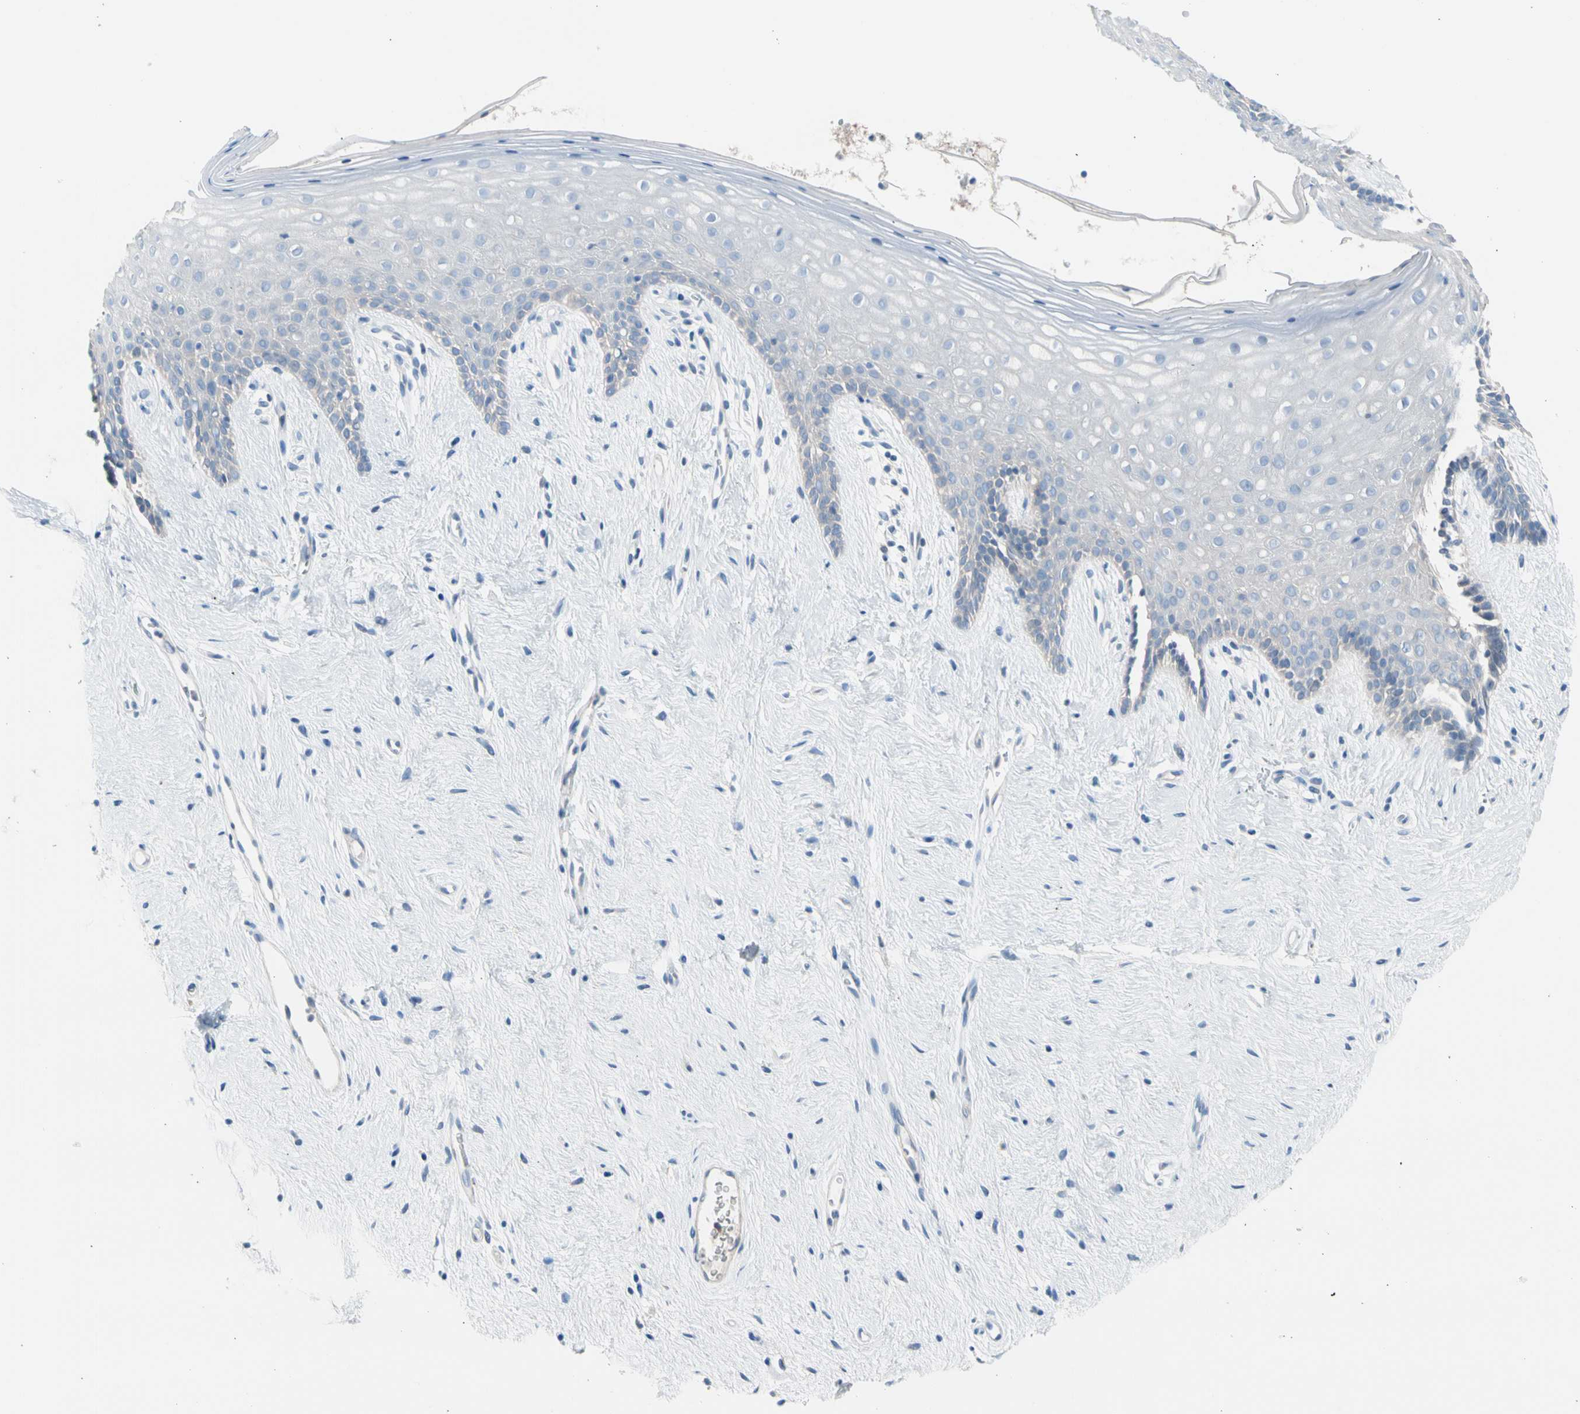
{"staining": {"intensity": "negative", "quantity": "none", "location": "none"}, "tissue": "vagina", "cell_type": "Squamous epithelial cells", "image_type": "normal", "snomed": [{"axis": "morphology", "description": "Normal tissue, NOS"}, {"axis": "topography", "description": "Vagina"}], "caption": "DAB (3,3'-diaminobenzidine) immunohistochemical staining of normal vagina demonstrates no significant staining in squamous epithelial cells.", "gene": "CASQ1", "patient": {"sex": "female", "age": 44}}